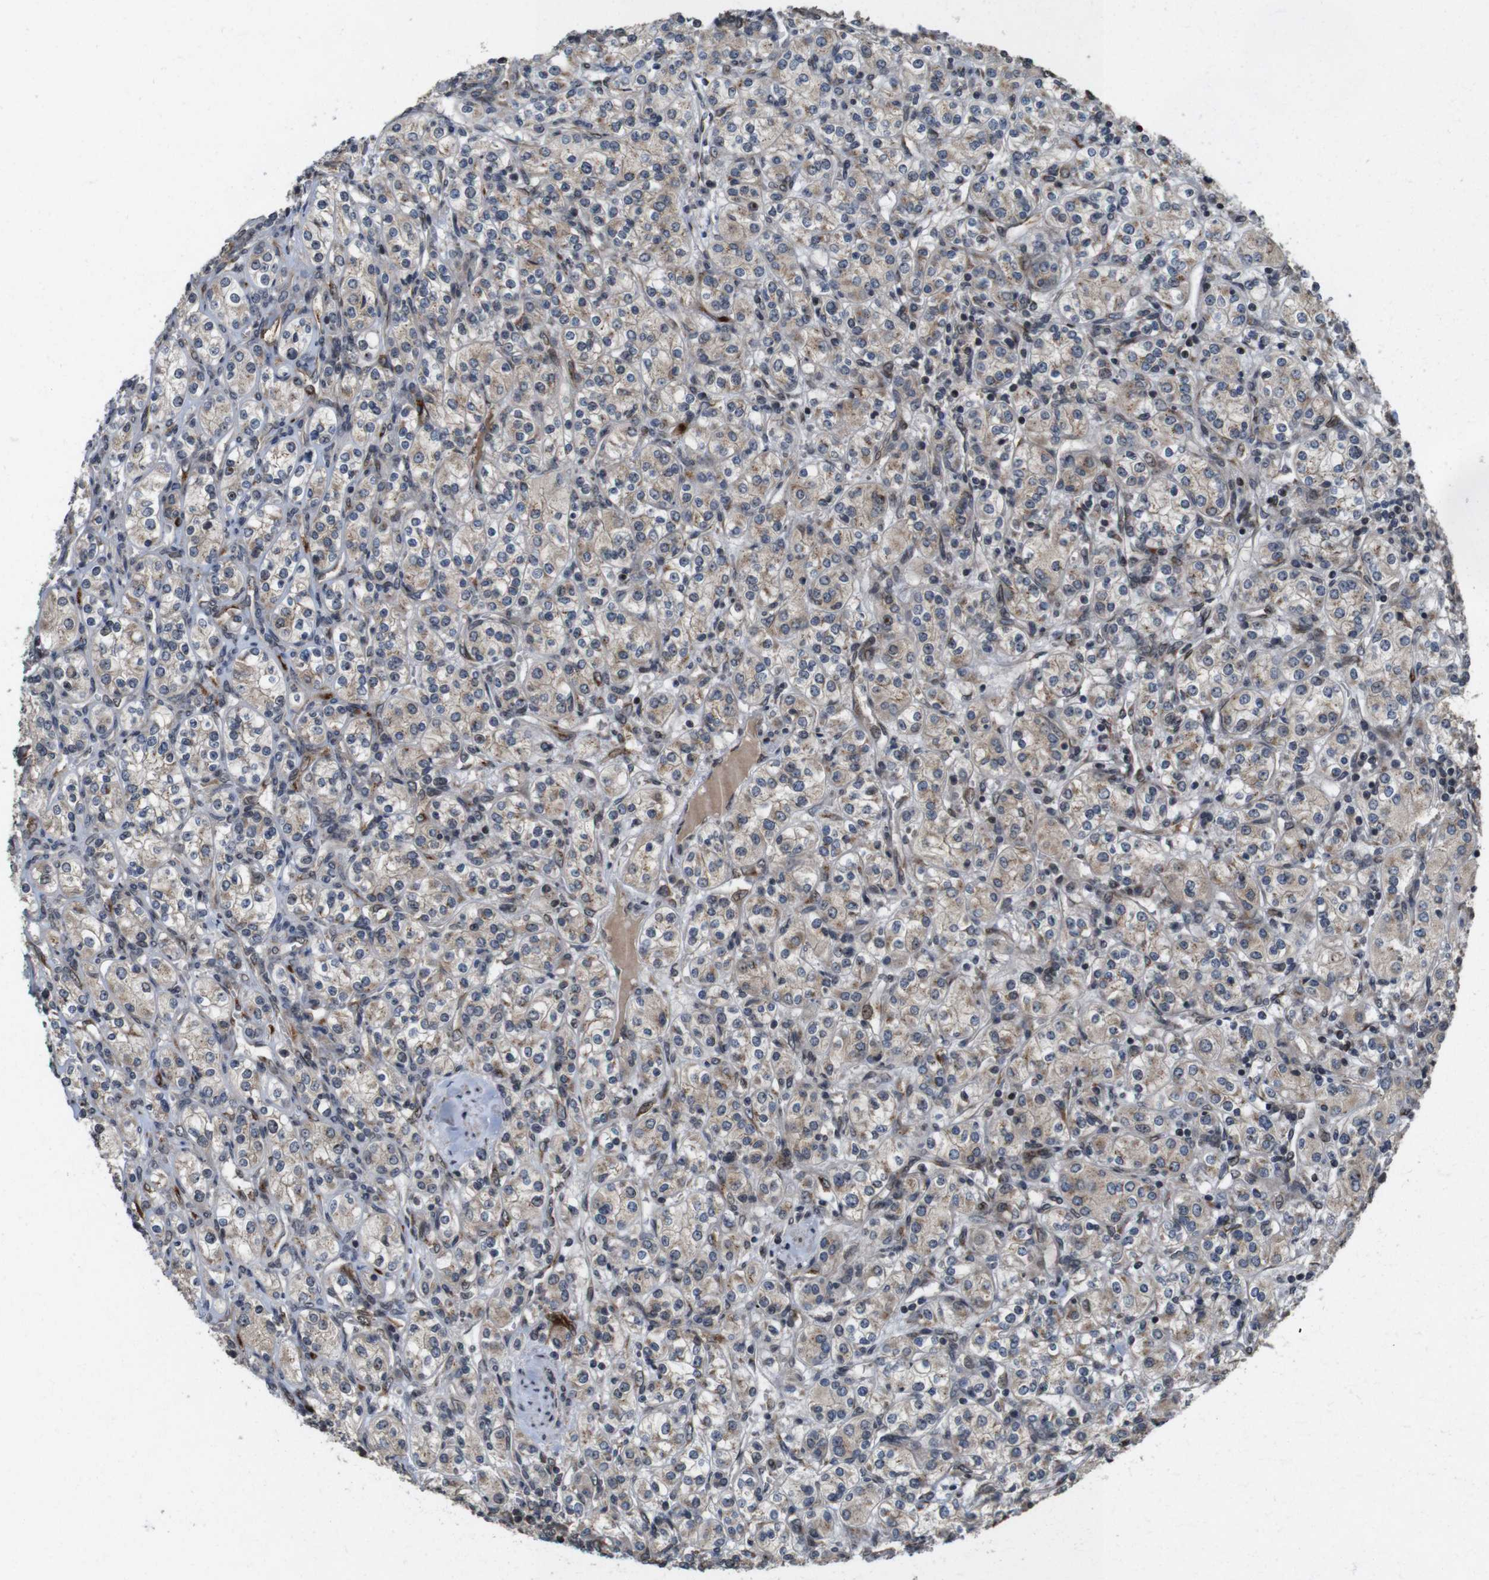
{"staining": {"intensity": "weak", "quantity": "<25%", "location": "cytoplasmic/membranous"}, "tissue": "renal cancer", "cell_type": "Tumor cells", "image_type": "cancer", "snomed": [{"axis": "morphology", "description": "Adenocarcinoma, NOS"}, {"axis": "topography", "description": "Kidney"}], "caption": "This is an immunohistochemistry (IHC) histopathology image of human renal adenocarcinoma. There is no positivity in tumor cells.", "gene": "EFCAB14", "patient": {"sex": "male", "age": 77}}